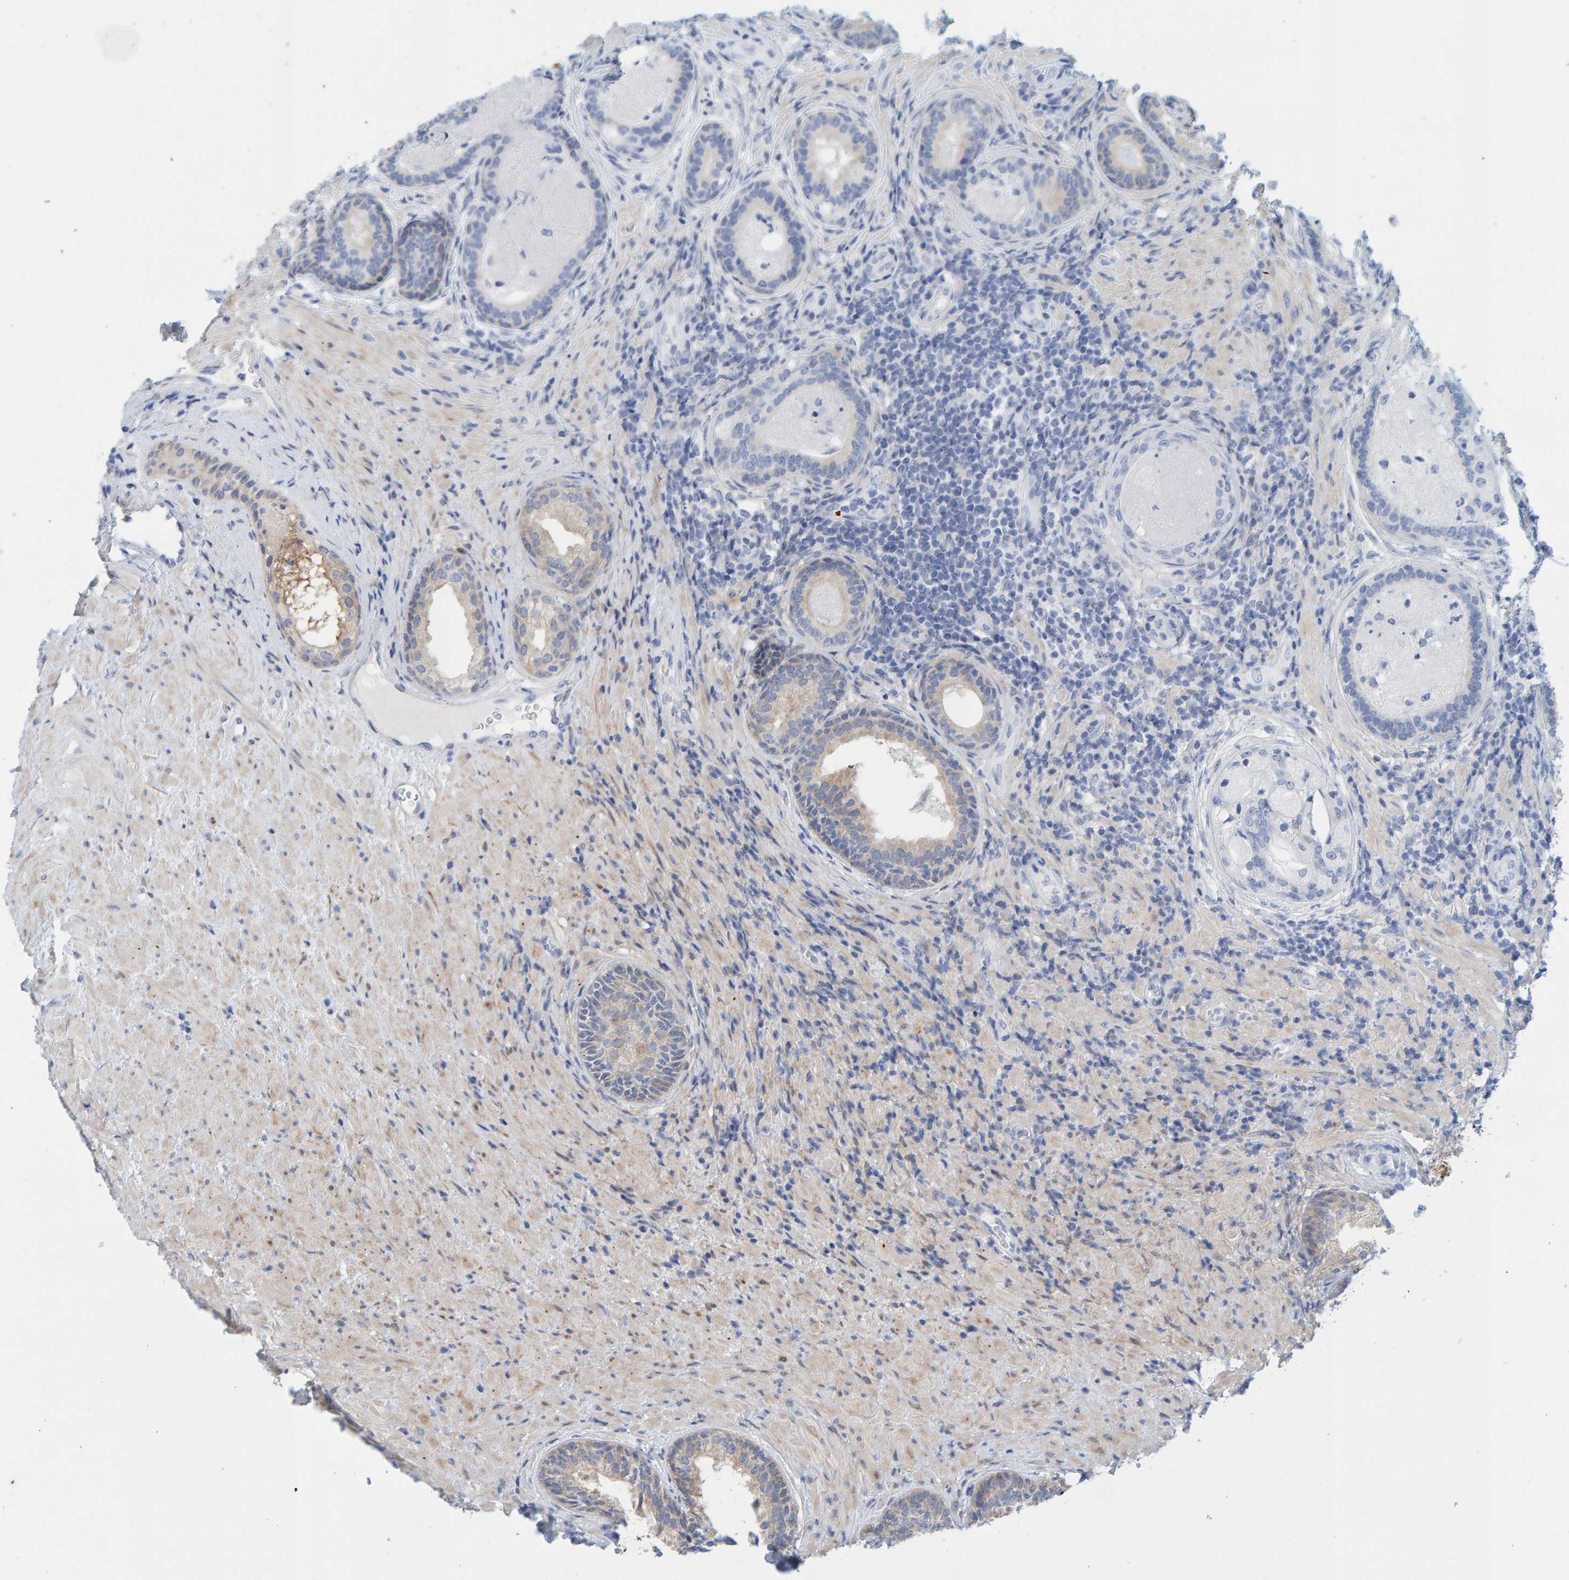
{"staining": {"intensity": "weak", "quantity": "<25%", "location": "cytoplasmic/membranous"}, "tissue": "prostate", "cell_type": "Glandular cells", "image_type": "normal", "snomed": [{"axis": "morphology", "description": "Normal tissue, NOS"}, {"axis": "topography", "description": "Prostate"}], "caption": "IHC of benign prostate demonstrates no staining in glandular cells. The staining is performed using DAB brown chromogen with nuclei counter-stained in using hematoxylin.", "gene": "KLHL11", "patient": {"sex": "male", "age": 76}}